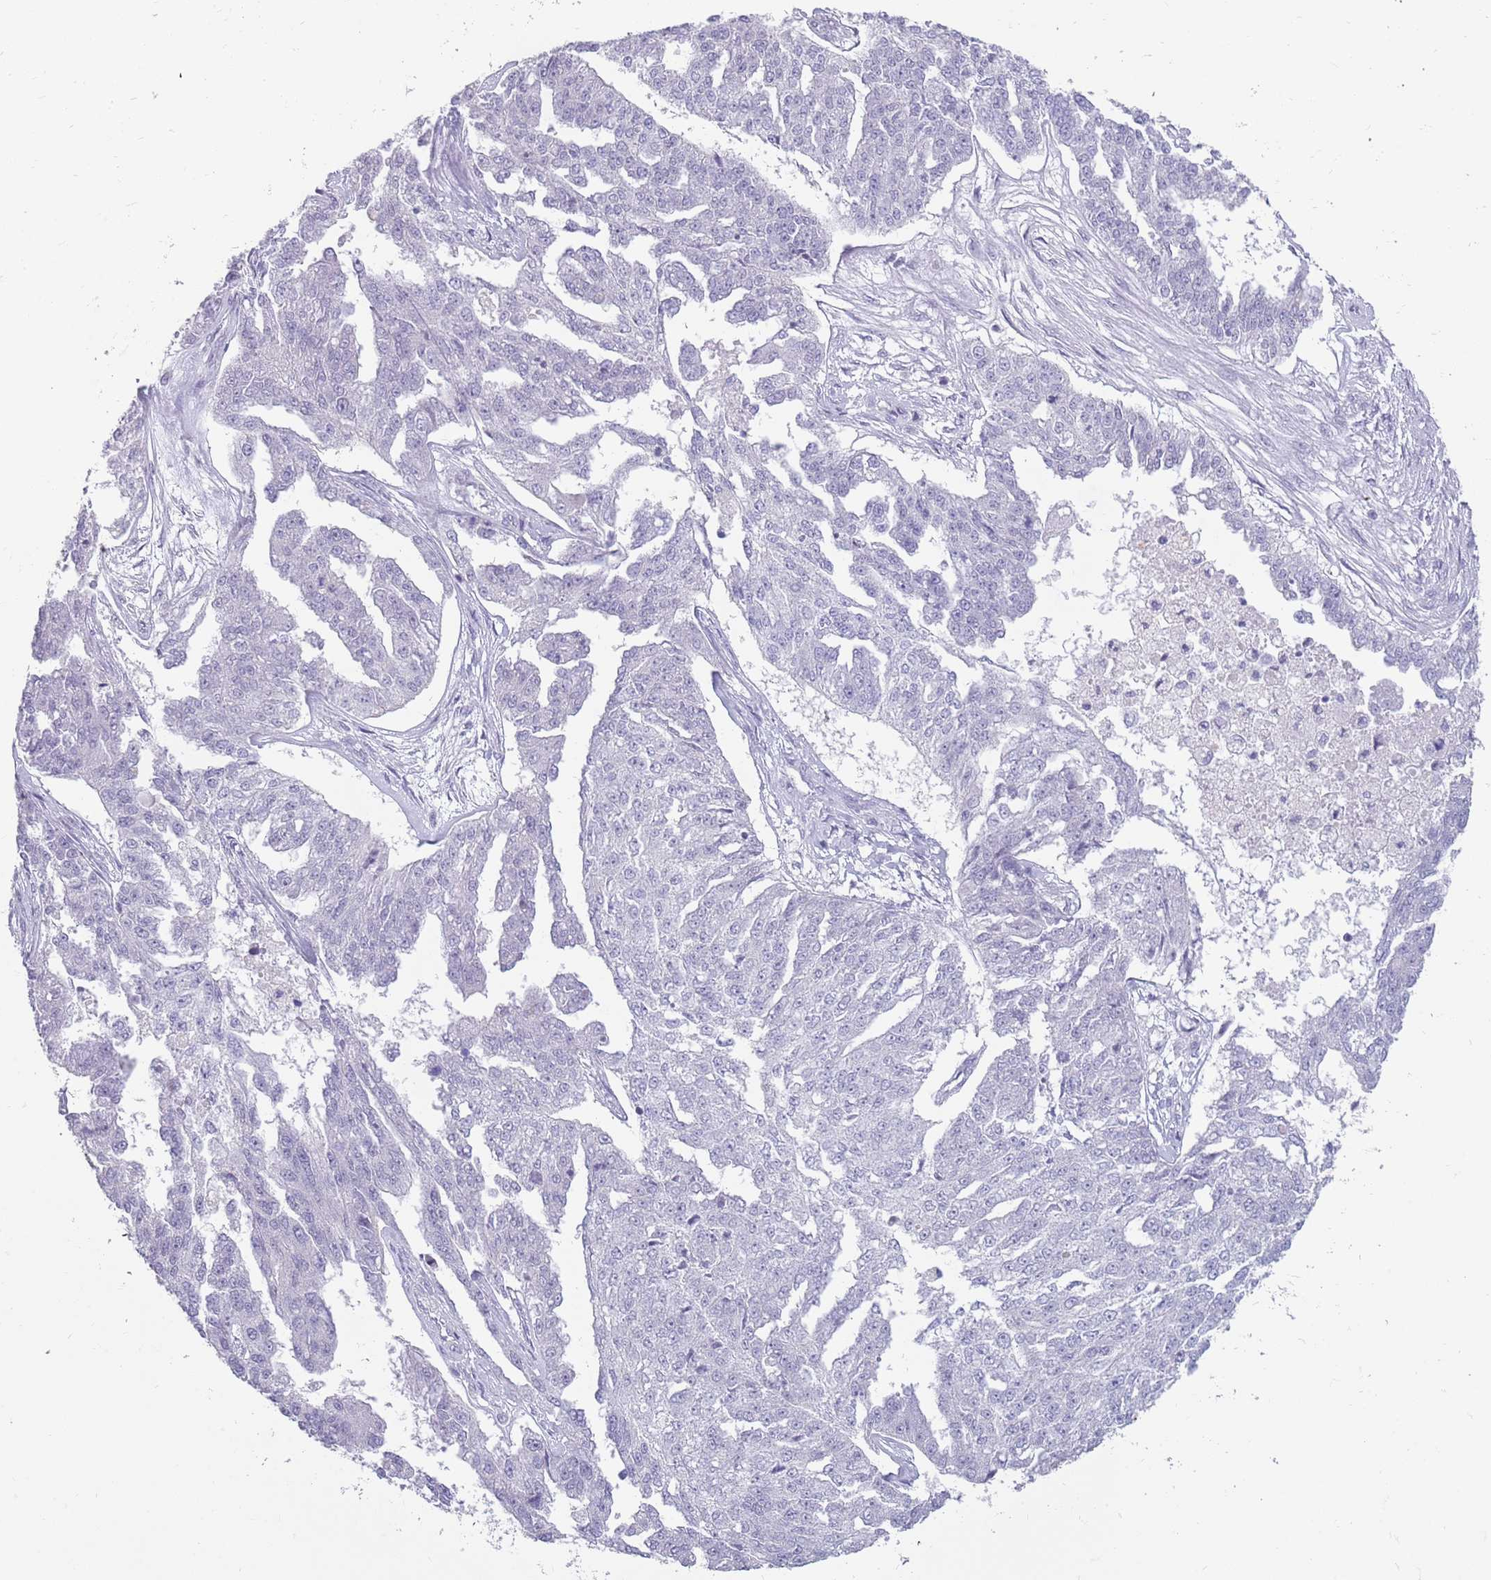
{"staining": {"intensity": "negative", "quantity": "none", "location": "none"}, "tissue": "ovarian cancer", "cell_type": "Tumor cells", "image_type": "cancer", "snomed": [{"axis": "morphology", "description": "Cystadenocarcinoma, serous, NOS"}, {"axis": "topography", "description": "Ovary"}], "caption": "Immunohistochemistry (IHC) micrograph of serous cystadenocarcinoma (ovarian) stained for a protein (brown), which reveals no expression in tumor cells.", "gene": "ZNF574", "patient": {"sex": "female", "age": 58}}